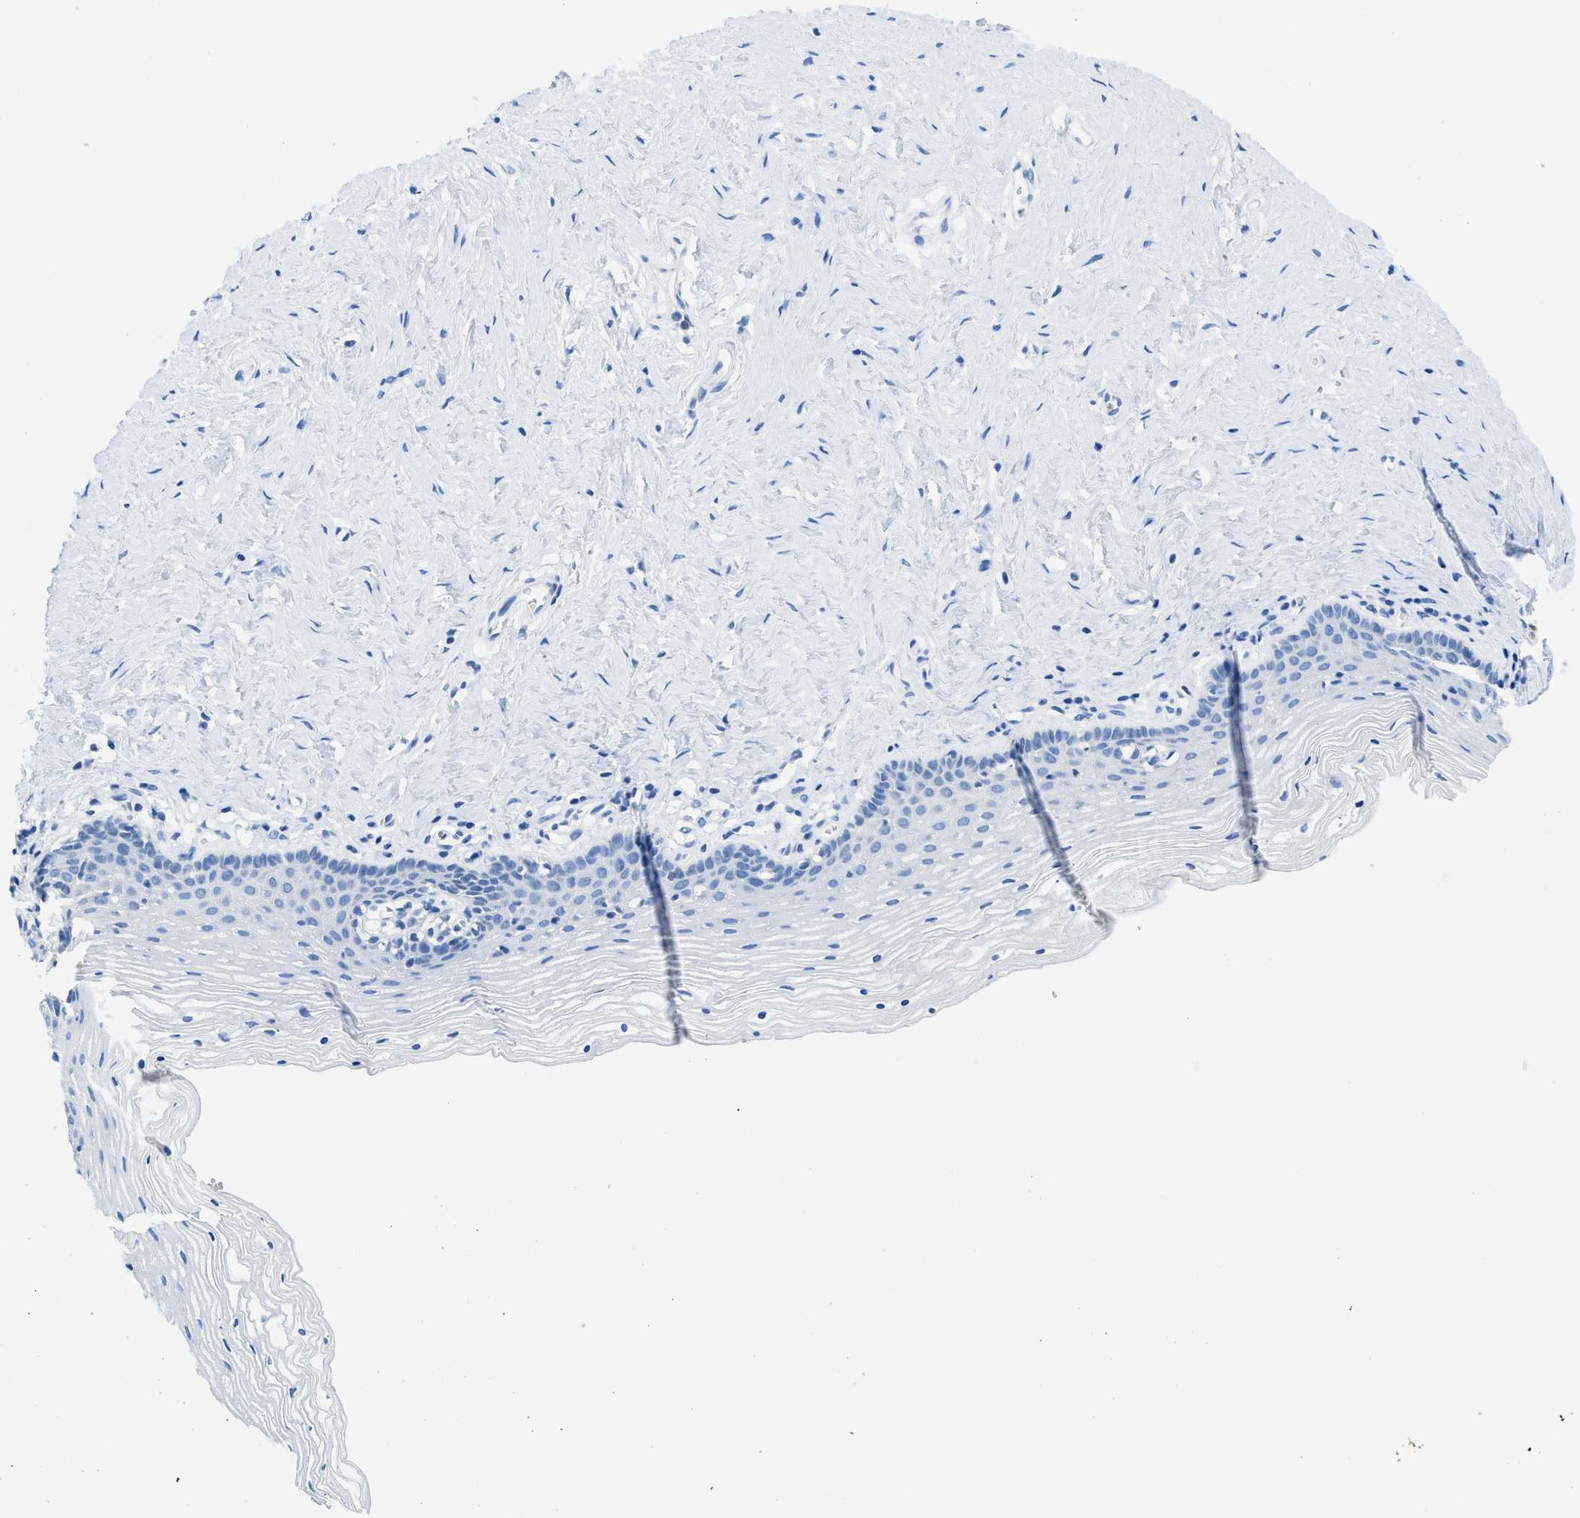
{"staining": {"intensity": "negative", "quantity": "none", "location": "none"}, "tissue": "vagina", "cell_type": "Squamous epithelial cells", "image_type": "normal", "snomed": [{"axis": "morphology", "description": "Normal tissue, NOS"}, {"axis": "topography", "description": "Vagina"}], "caption": "DAB (3,3'-diaminobenzidine) immunohistochemical staining of unremarkable human vagina demonstrates no significant staining in squamous epithelial cells.", "gene": "NEB", "patient": {"sex": "female", "age": 32}}